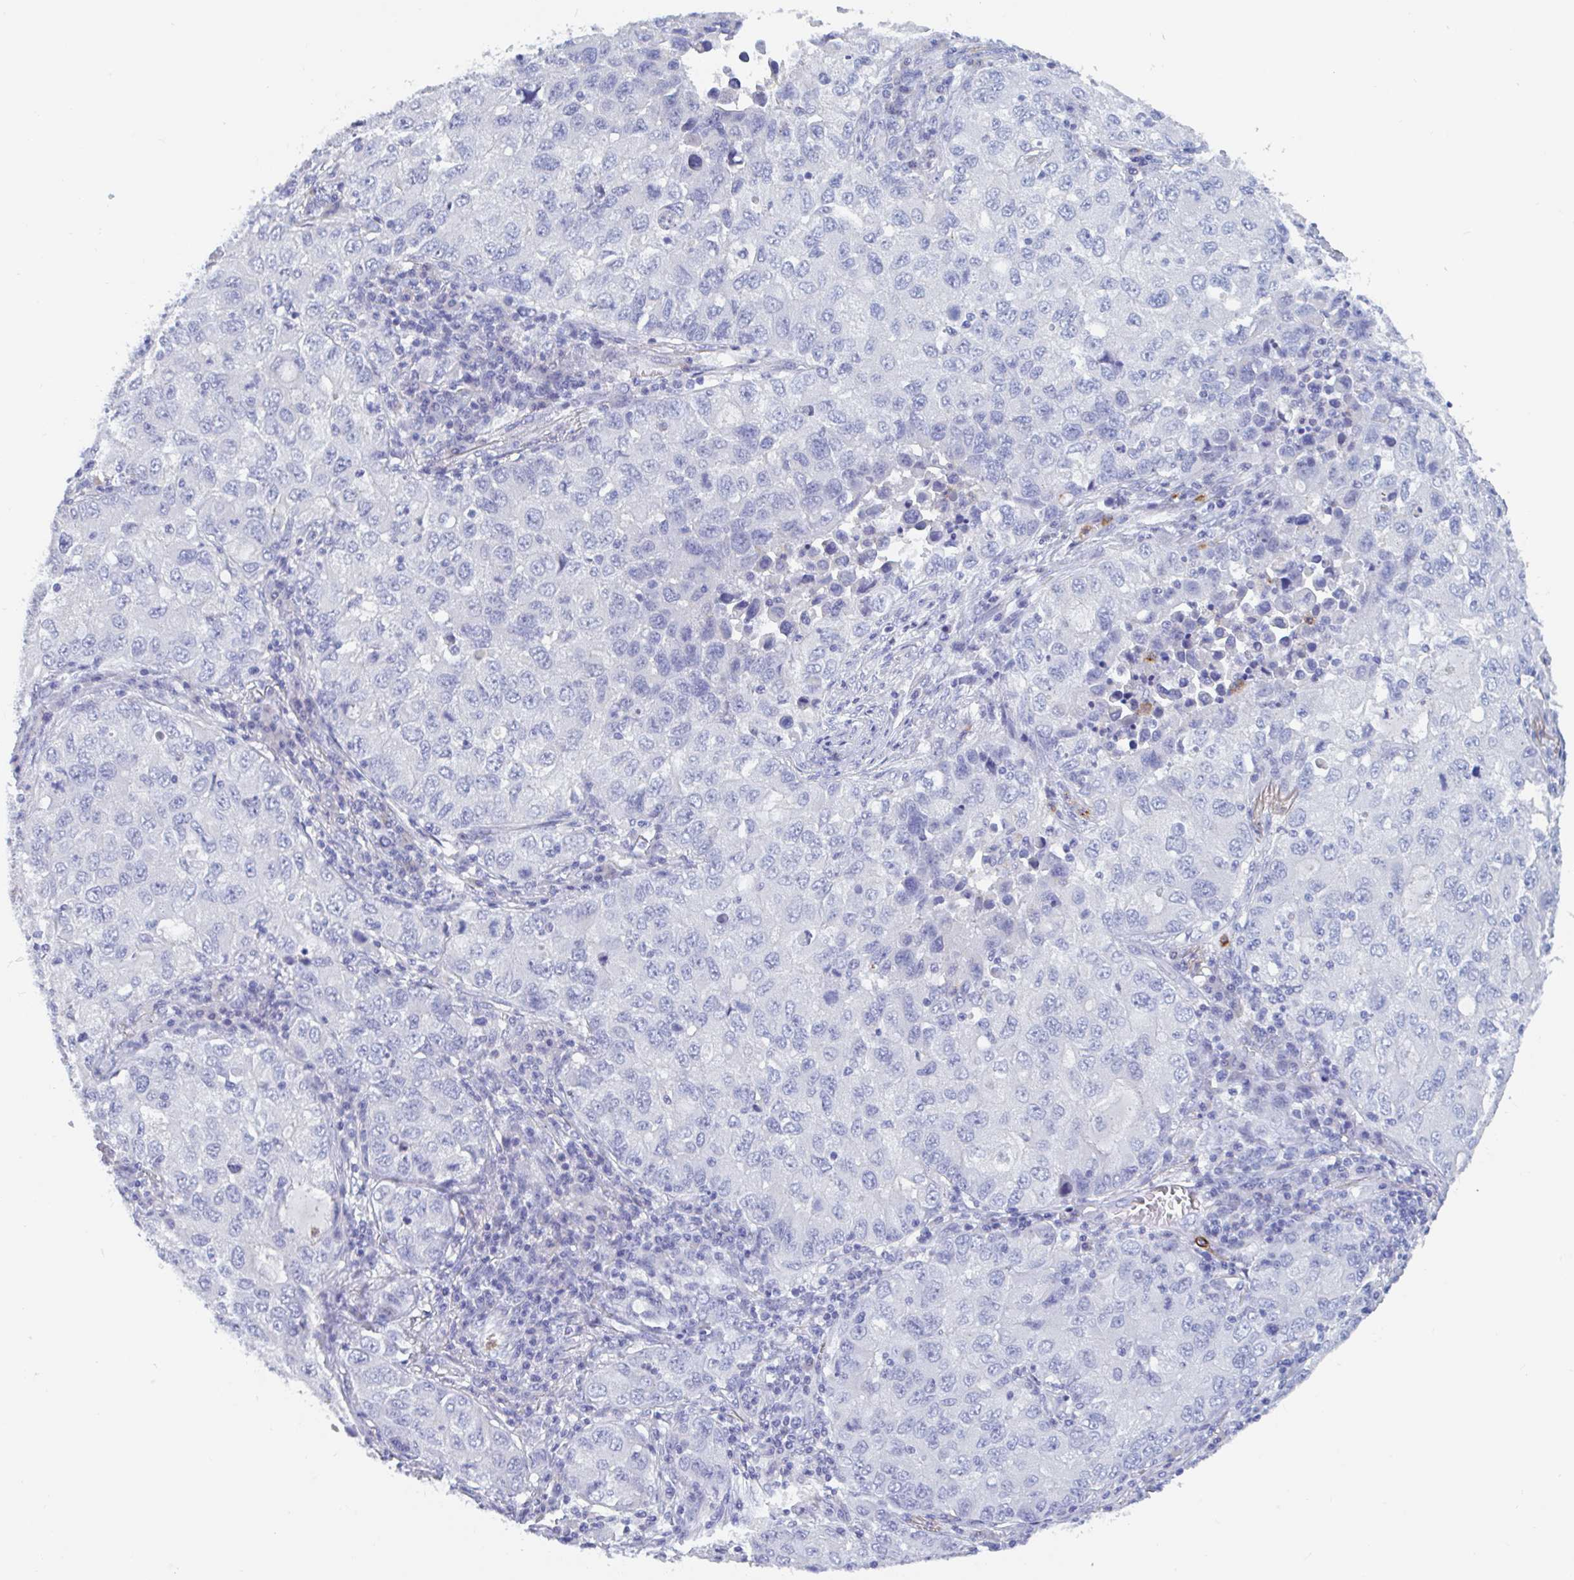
{"staining": {"intensity": "negative", "quantity": "none", "location": "none"}, "tissue": "lung cancer", "cell_type": "Tumor cells", "image_type": "cancer", "snomed": [{"axis": "morphology", "description": "Normal morphology"}, {"axis": "morphology", "description": "Adenocarcinoma, NOS"}, {"axis": "topography", "description": "Lymph node"}, {"axis": "topography", "description": "Lung"}], "caption": "DAB (3,3'-diaminobenzidine) immunohistochemical staining of lung cancer (adenocarcinoma) demonstrates no significant positivity in tumor cells.", "gene": "ZNHIT2", "patient": {"sex": "female", "age": 51}}